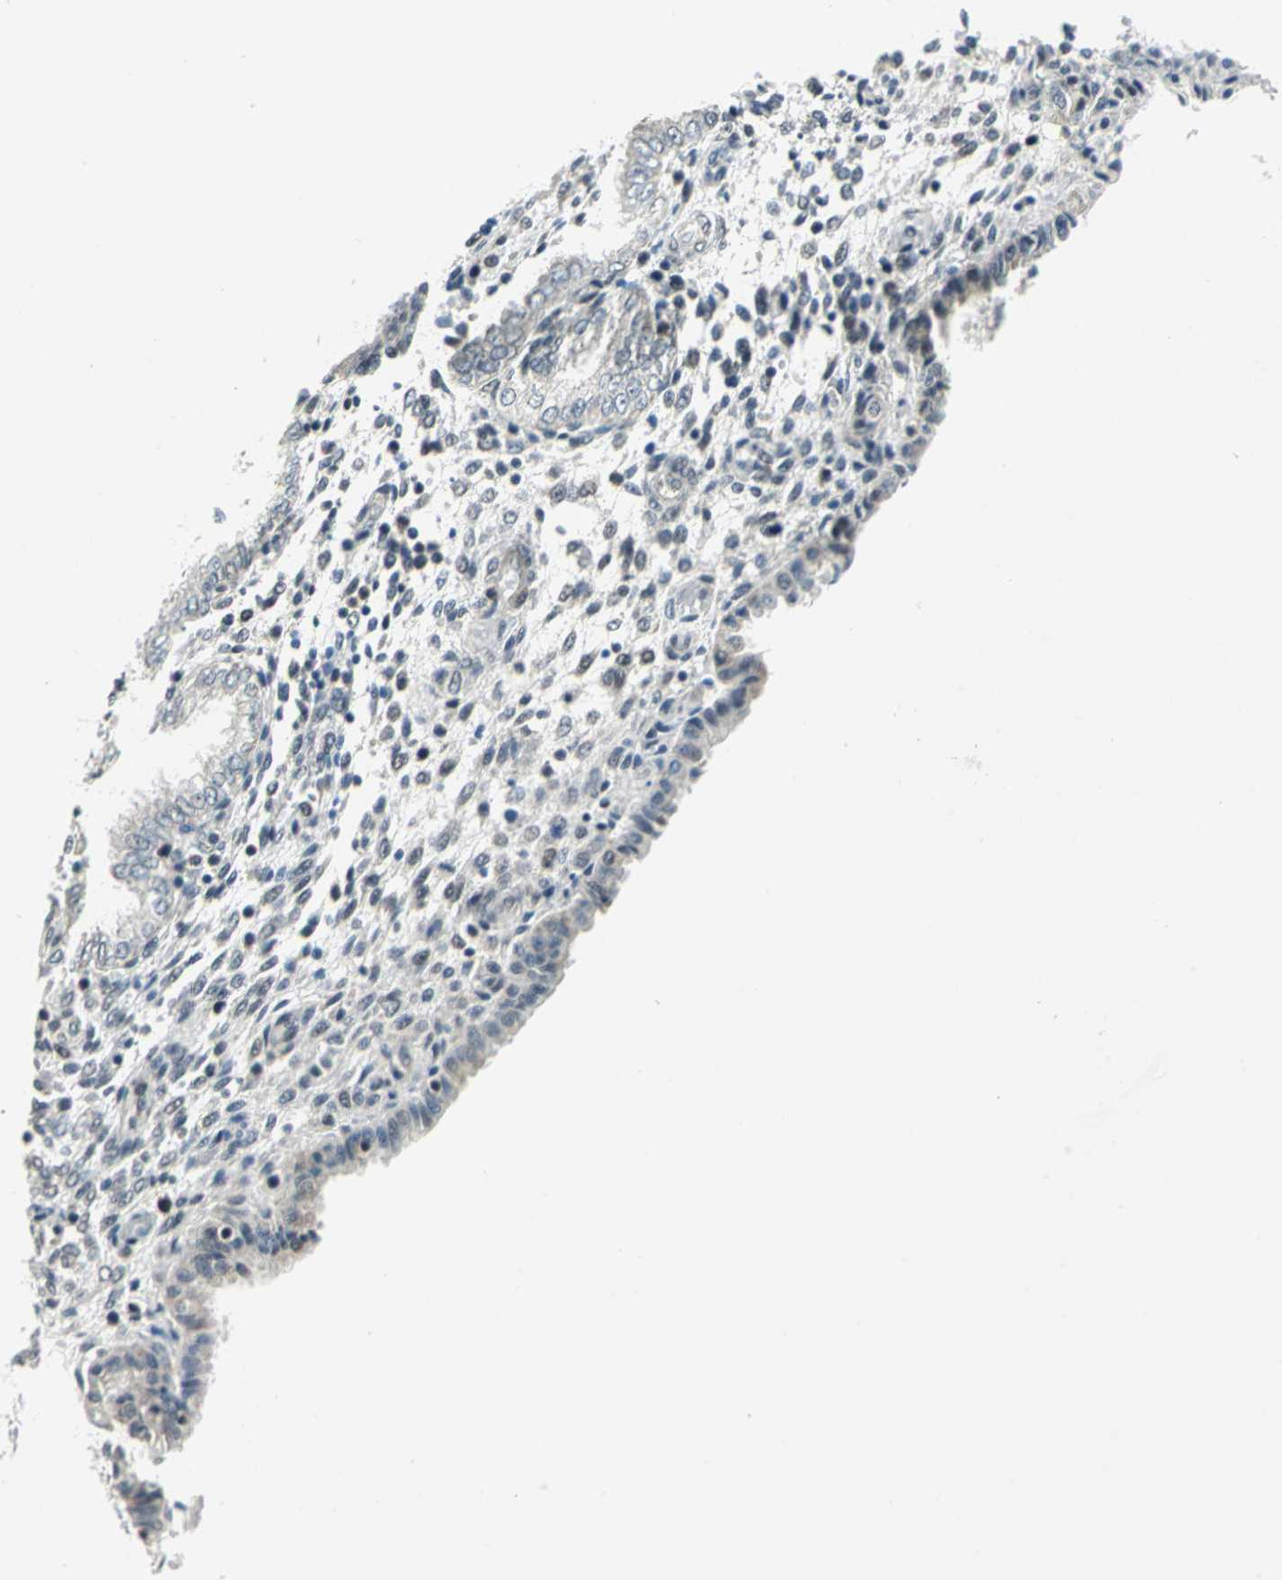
{"staining": {"intensity": "negative", "quantity": "none", "location": "none"}, "tissue": "endometrium", "cell_type": "Cells in endometrial stroma", "image_type": "normal", "snomed": [{"axis": "morphology", "description": "Normal tissue, NOS"}, {"axis": "topography", "description": "Endometrium"}], "caption": "A photomicrograph of human endometrium is negative for staining in cells in endometrial stroma. The staining was performed using DAB (3,3'-diaminobenzidine) to visualize the protein expression in brown, while the nuclei were stained in blue with hematoxylin (Magnification: 20x).", "gene": "MTA1", "patient": {"sex": "female", "age": 33}}